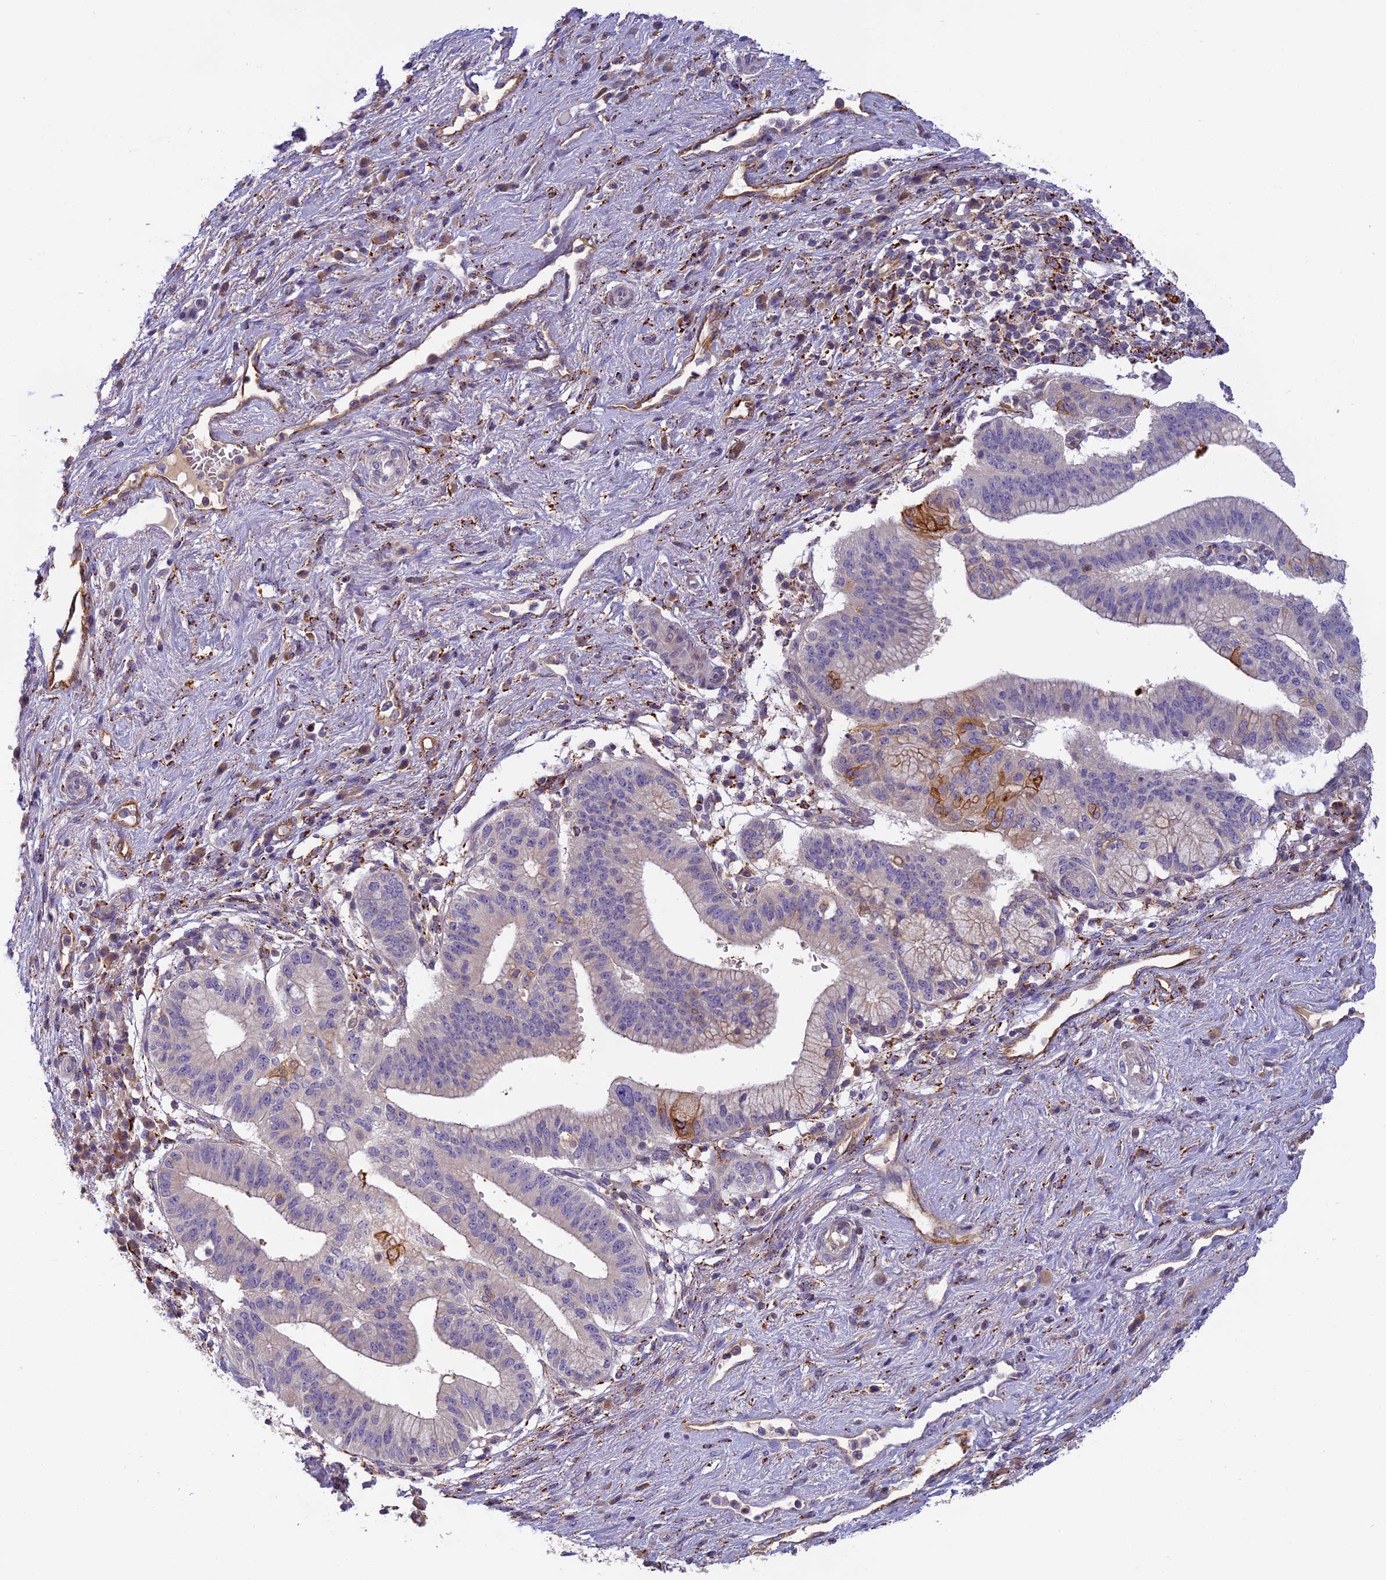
{"staining": {"intensity": "moderate", "quantity": "25%-75%", "location": "cytoplasmic/membranous"}, "tissue": "pancreatic cancer", "cell_type": "Tumor cells", "image_type": "cancer", "snomed": [{"axis": "morphology", "description": "Adenocarcinoma, NOS"}, {"axis": "topography", "description": "Pancreas"}], "caption": "A high-resolution micrograph shows immunohistochemistry (IHC) staining of adenocarcinoma (pancreatic), which demonstrates moderate cytoplasmic/membranous positivity in approximately 25%-75% of tumor cells.", "gene": "SEMA7A", "patient": {"sex": "male", "age": 68}}